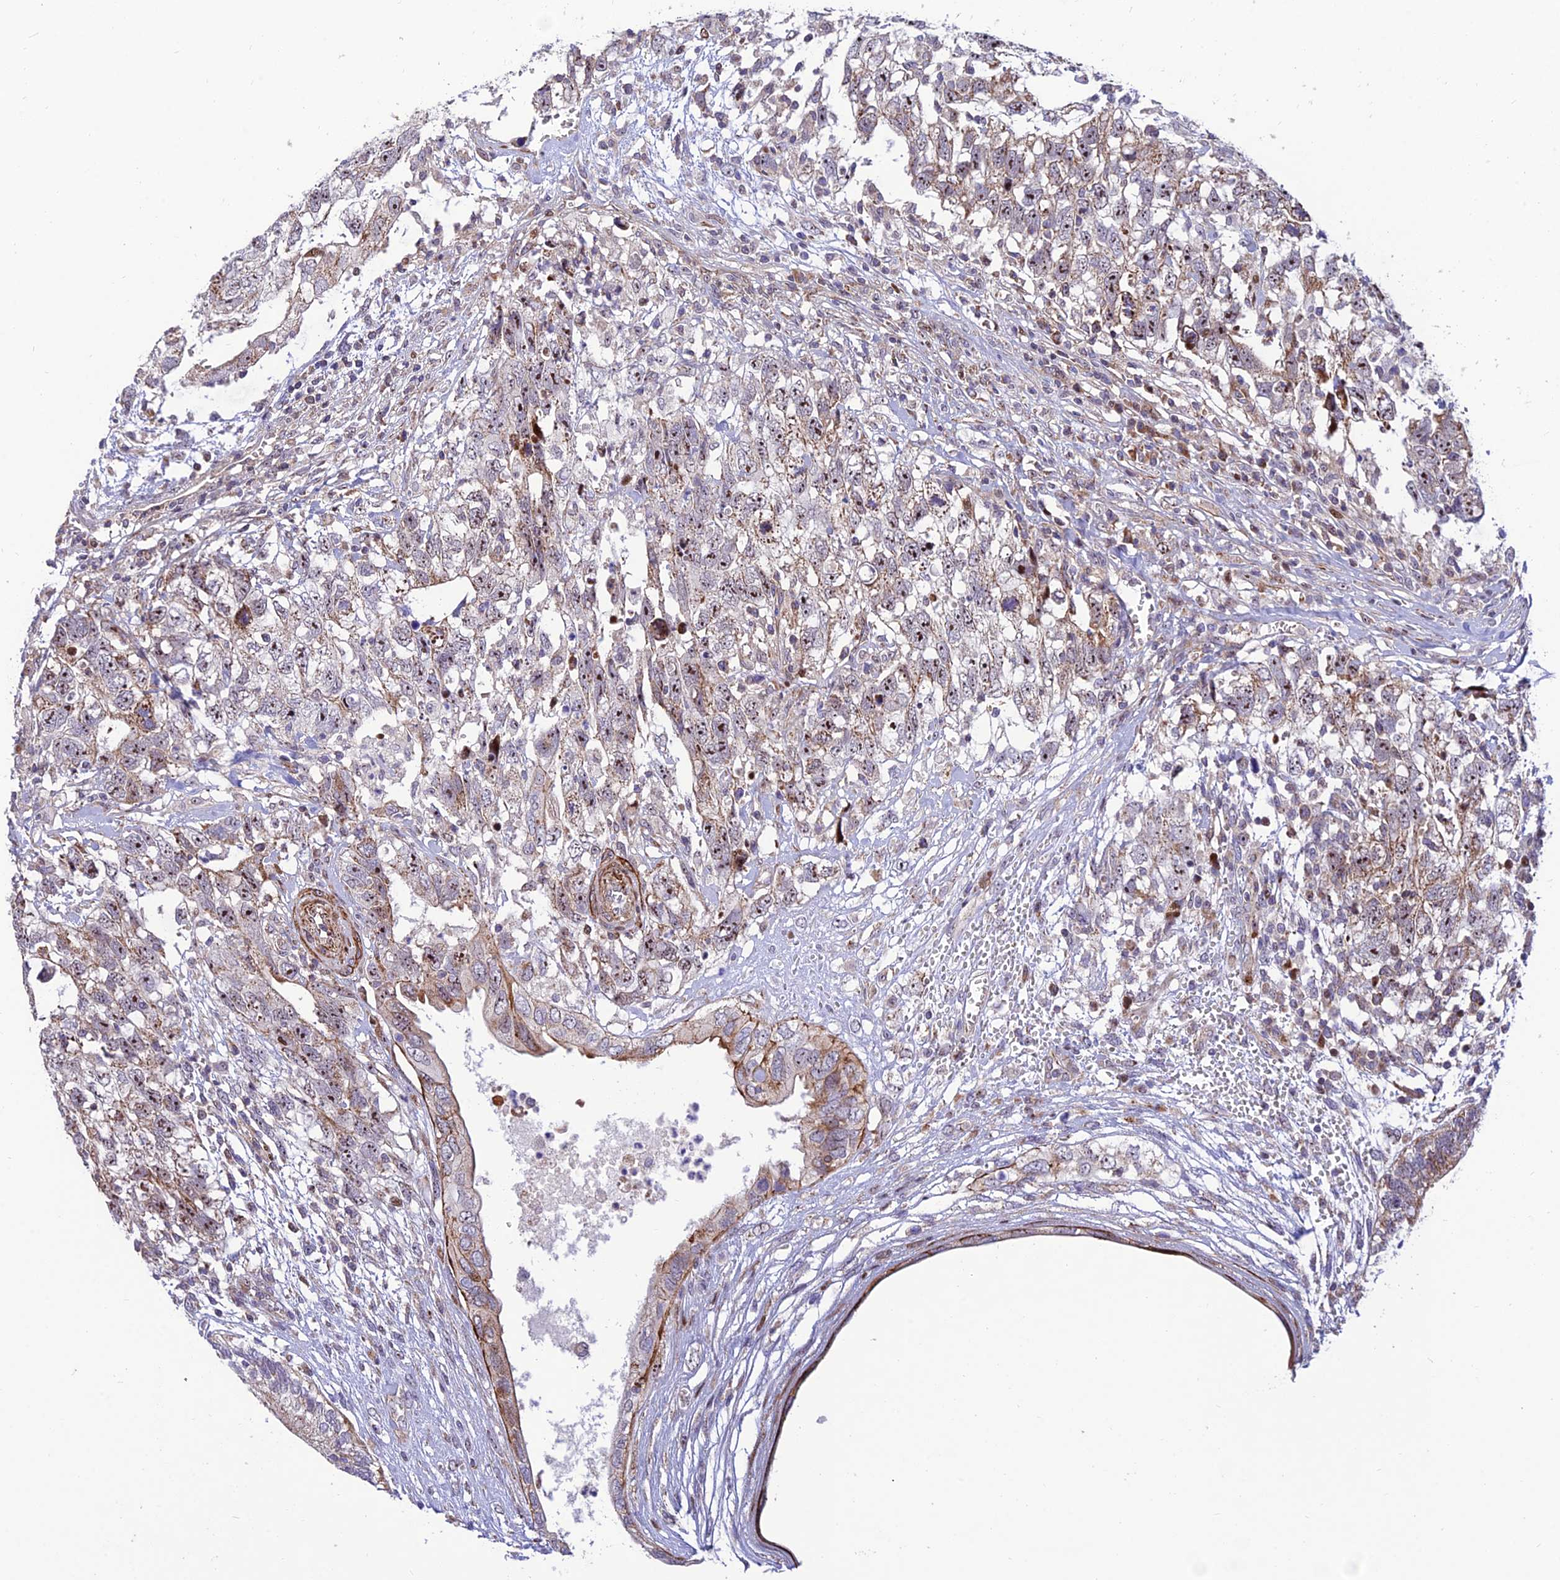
{"staining": {"intensity": "moderate", "quantity": "<25%", "location": "nuclear"}, "tissue": "testis cancer", "cell_type": "Tumor cells", "image_type": "cancer", "snomed": [{"axis": "morphology", "description": "Seminoma, NOS"}, {"axis": "morphology", "description": "Carcinoma, Embryonal, NOS"}, {"axis": "topography", "description": "Testis"}], "caption": "High-magnification brightfield microscopy of testis embryonal carcinoma stained with DAB (3,3'-diaminobenzidine) (brown) and counterstained with hematoxylin (blue). tumor cells exhibit moderate nuclear staining is present in about<25% of cells.", "gene": "KBTBD7", "patient": {"sex": "male", "age": 29}}